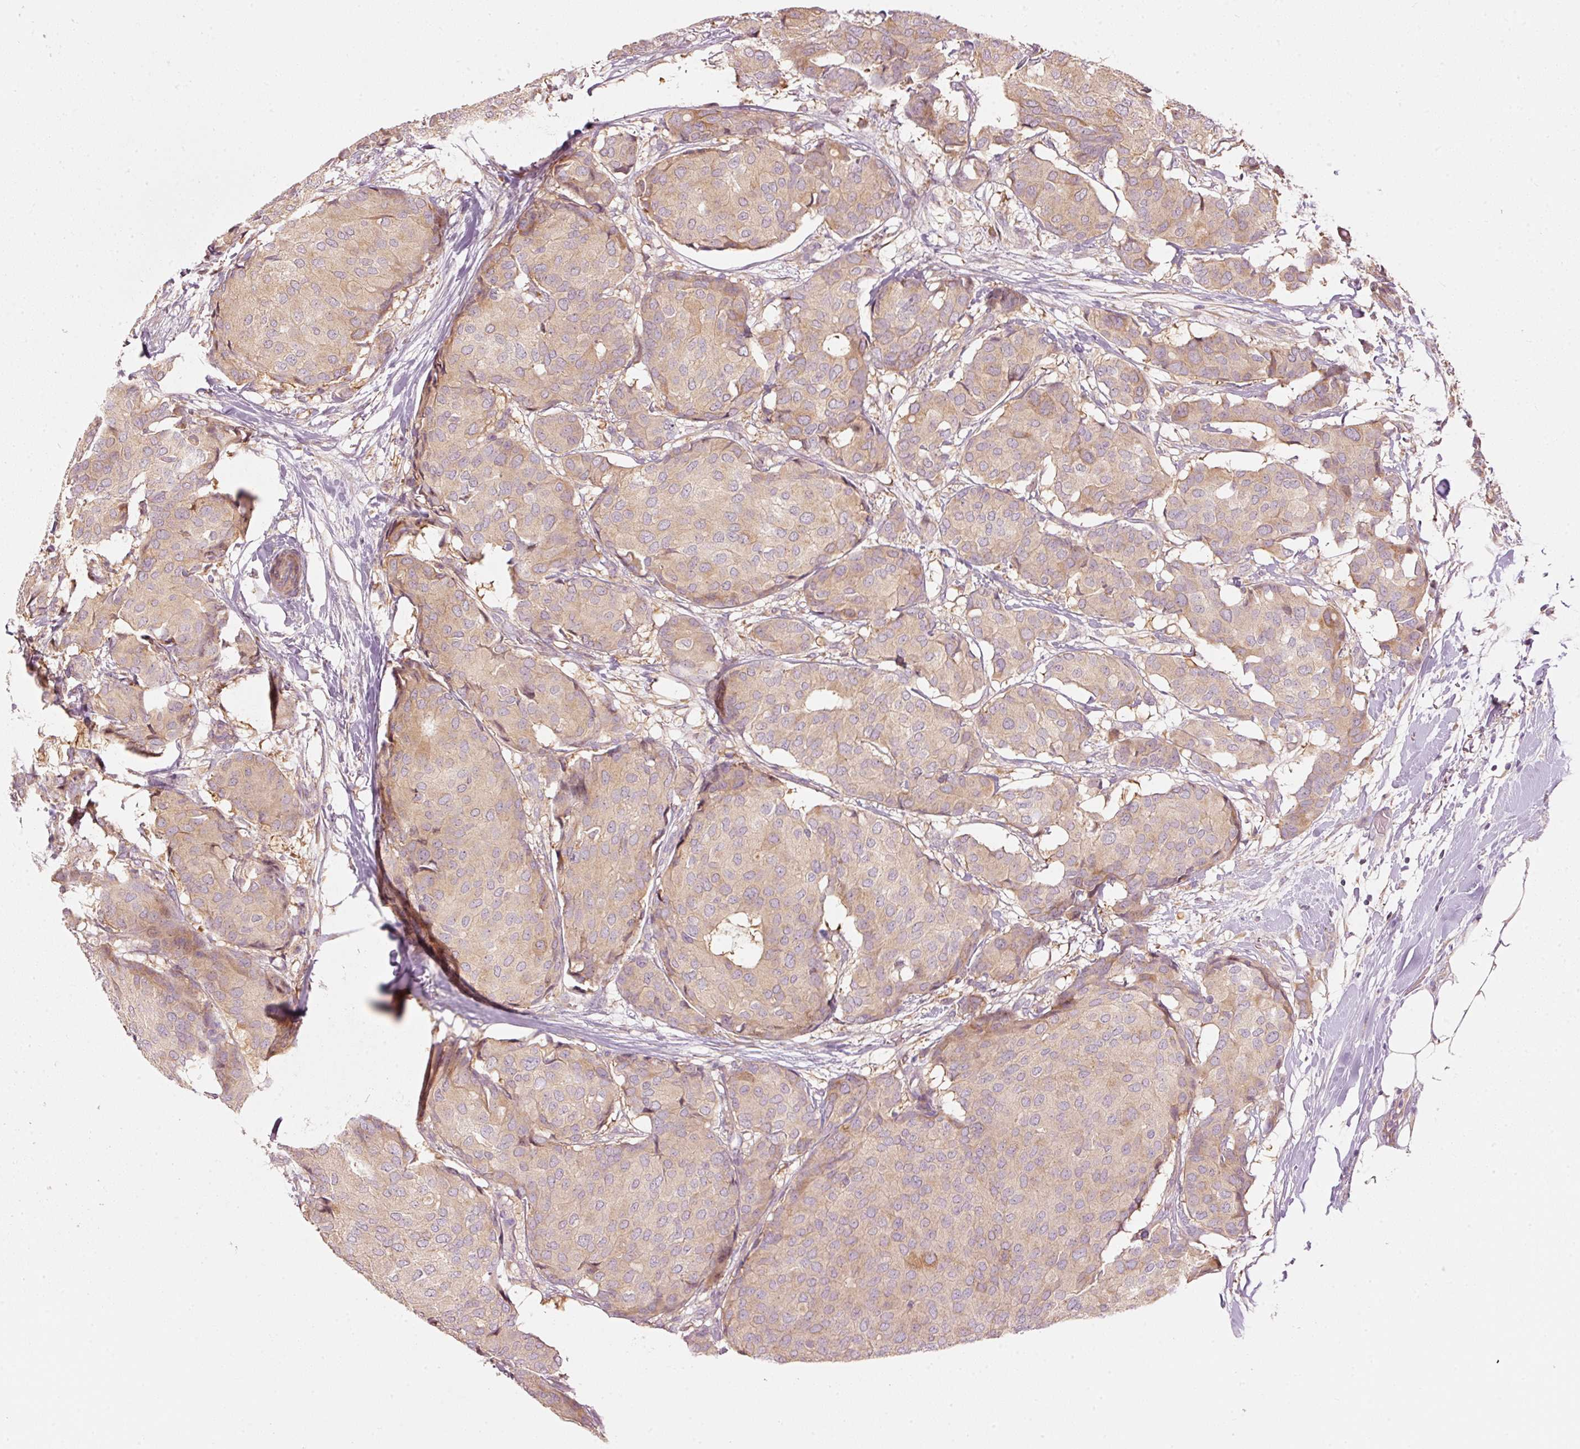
{"staining": {"intensity": "weak", "quantity": "25%-75%", "location": "cytoplasmic/membranous"}, "tissue": "breast cancer", "cell_type": "Tumor cells", "image_type": "cancer", "snomed": [{"axis": "morphology", "description": "Duct carcinoma"}, {"axis": "topography", "description": "Breast"}], "caption": "High-magnification brightfield microscopy of invasive ductal carcinoma (breast) stained with DAB (brown) and counterstained with hematoxylin (blue). tumor cells exhibit weak cytoplasmic/membranous expression is seen in approximately25%-75% of cells.", "gene": "MAP10", "patient": {"sex": "female", "age": 75}}